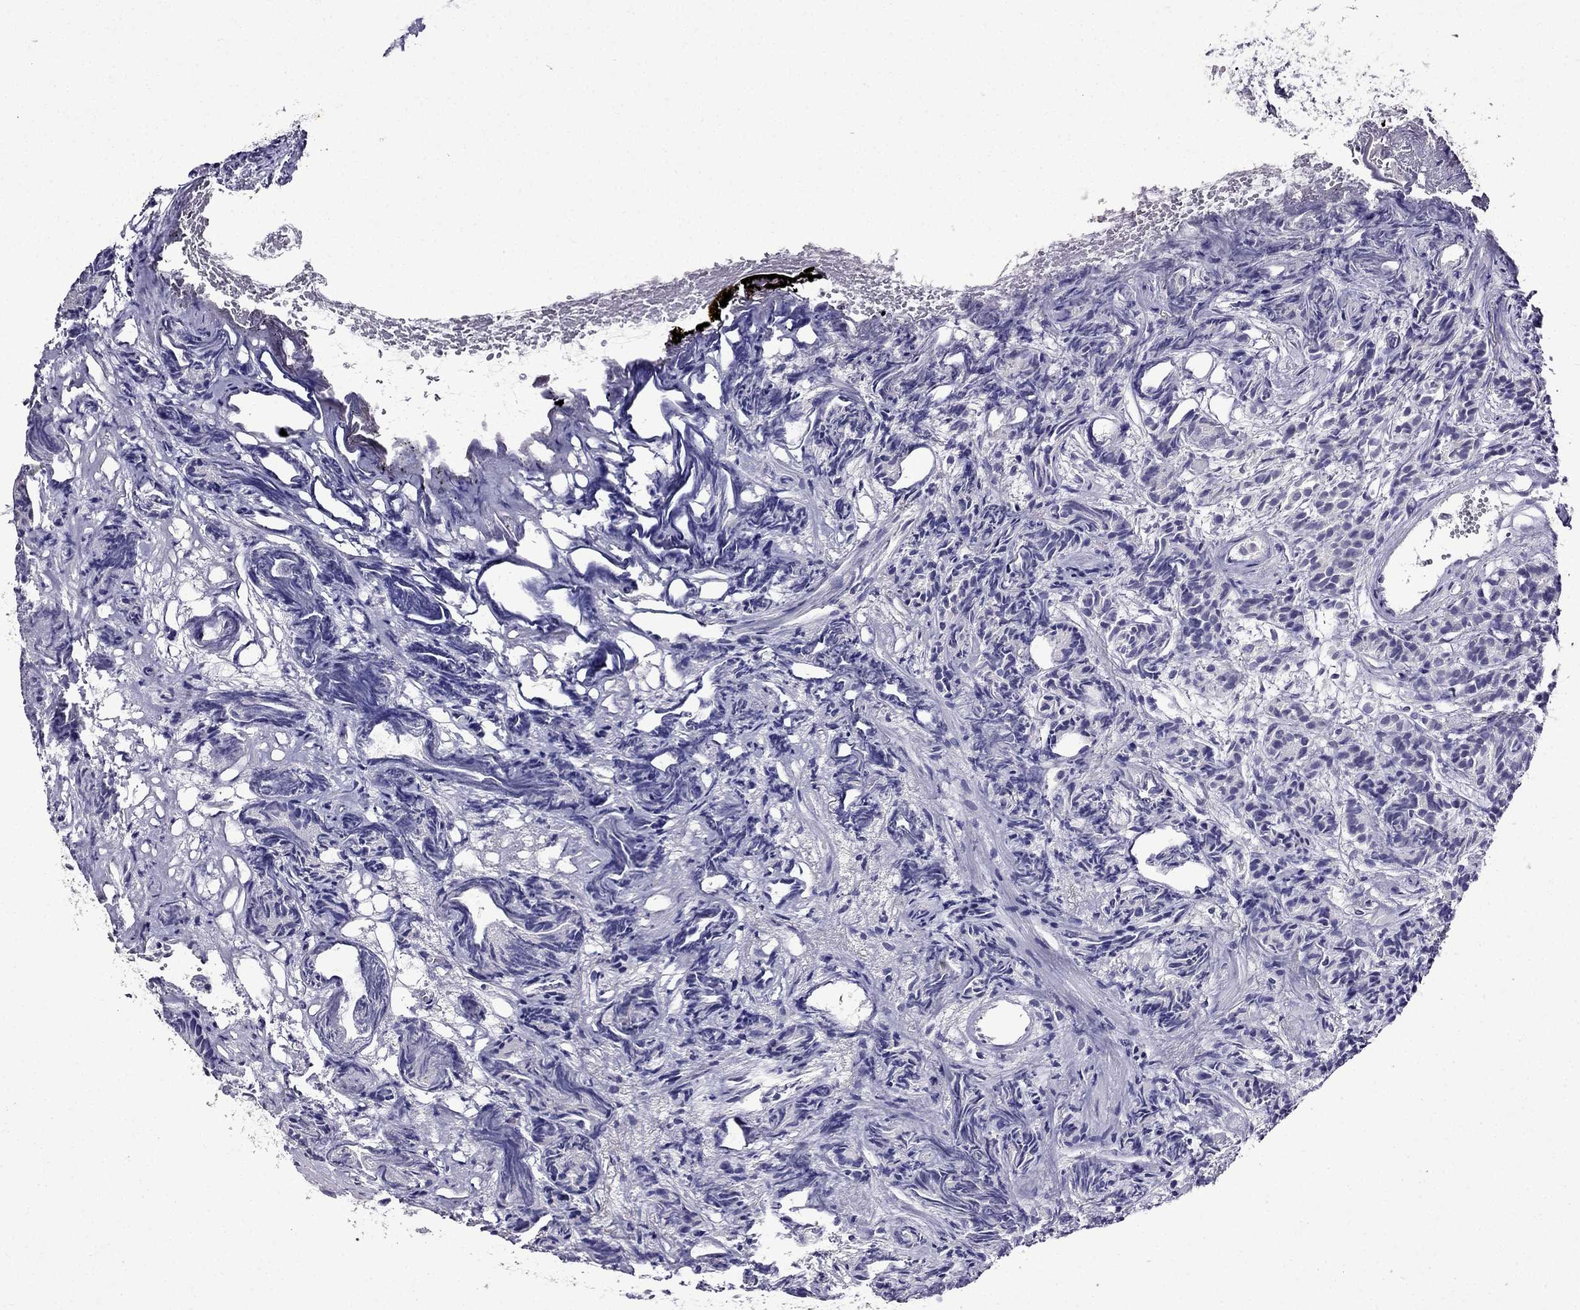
{"staining": {"intensity": "negative", "quantity": "none", "location": "none"}, "tissue": "prostate cancer", "cell_type": "Tumor cells", "image_type": "cancer", "snomed": [{"axis": "morphology", "description": "Adenocarcinoma, High grade"}, {"axis": "topography", "description": "Prostate"}], "caption": "Tumor cells are negative for brown protein staining in adenocarcinoma (high-grade) (prostate).", "gene": "DNAH17", "patient": {"sex": "male", "age": 84}}